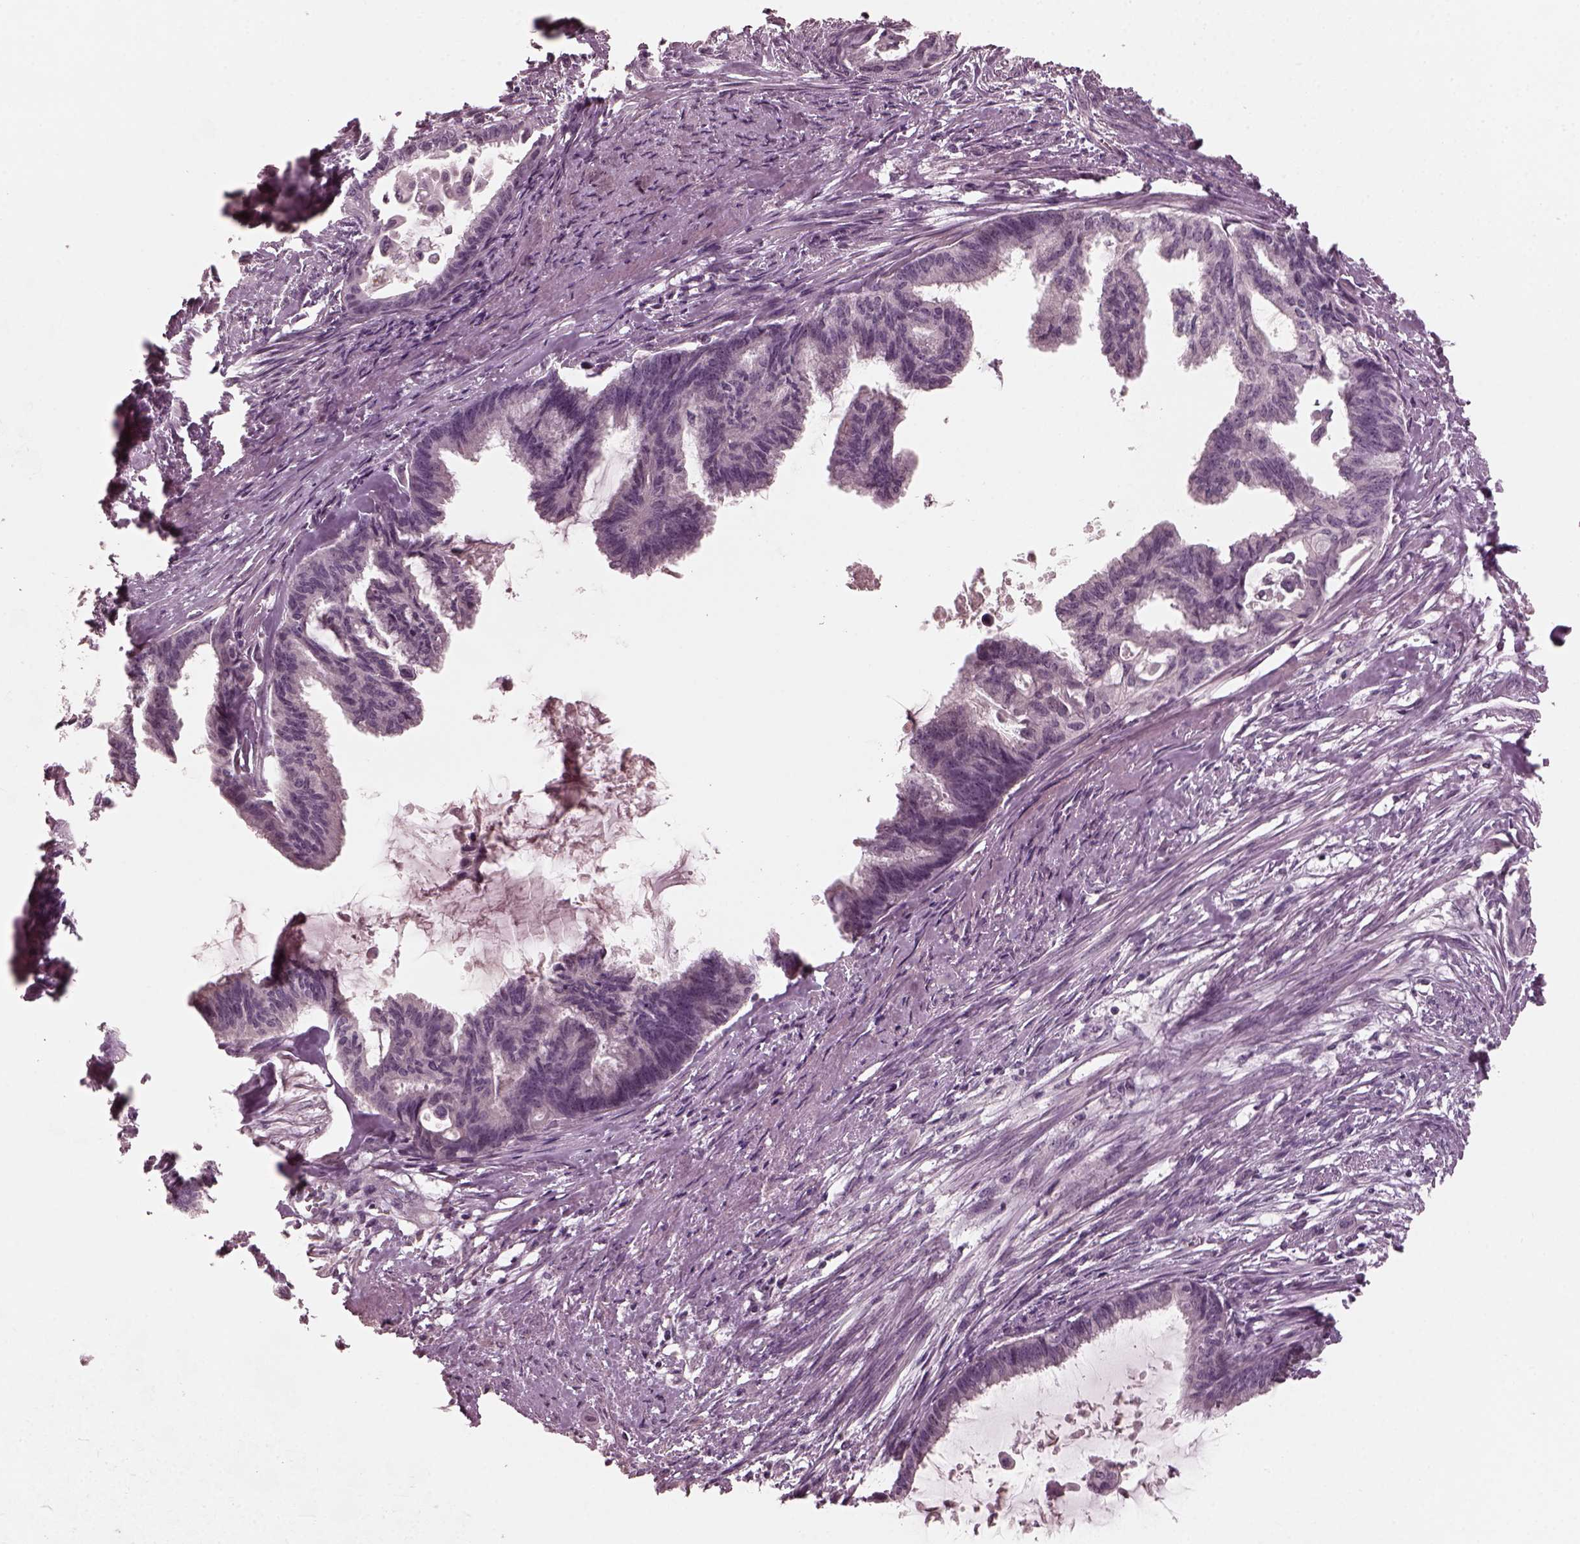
{"staining": {"intensity": "negative", "quantity": "none", "location": "none"}, "tissue": "endometrial cancer", "cell_type": "Tumor cells", "image_type": "cancer", "snomed": [{"axis": "morphology", "description": "Adenocarcinoma, NOS"}, {"axis": "topography", "description": "Endometrium"}], "caption": "Photomicrograph shows no significant protein expression in tumor cells of endometrial cancer (adenocarcinoma).", "gene": "RCVRN", "patient": {"sex": "female", "age": 86}}